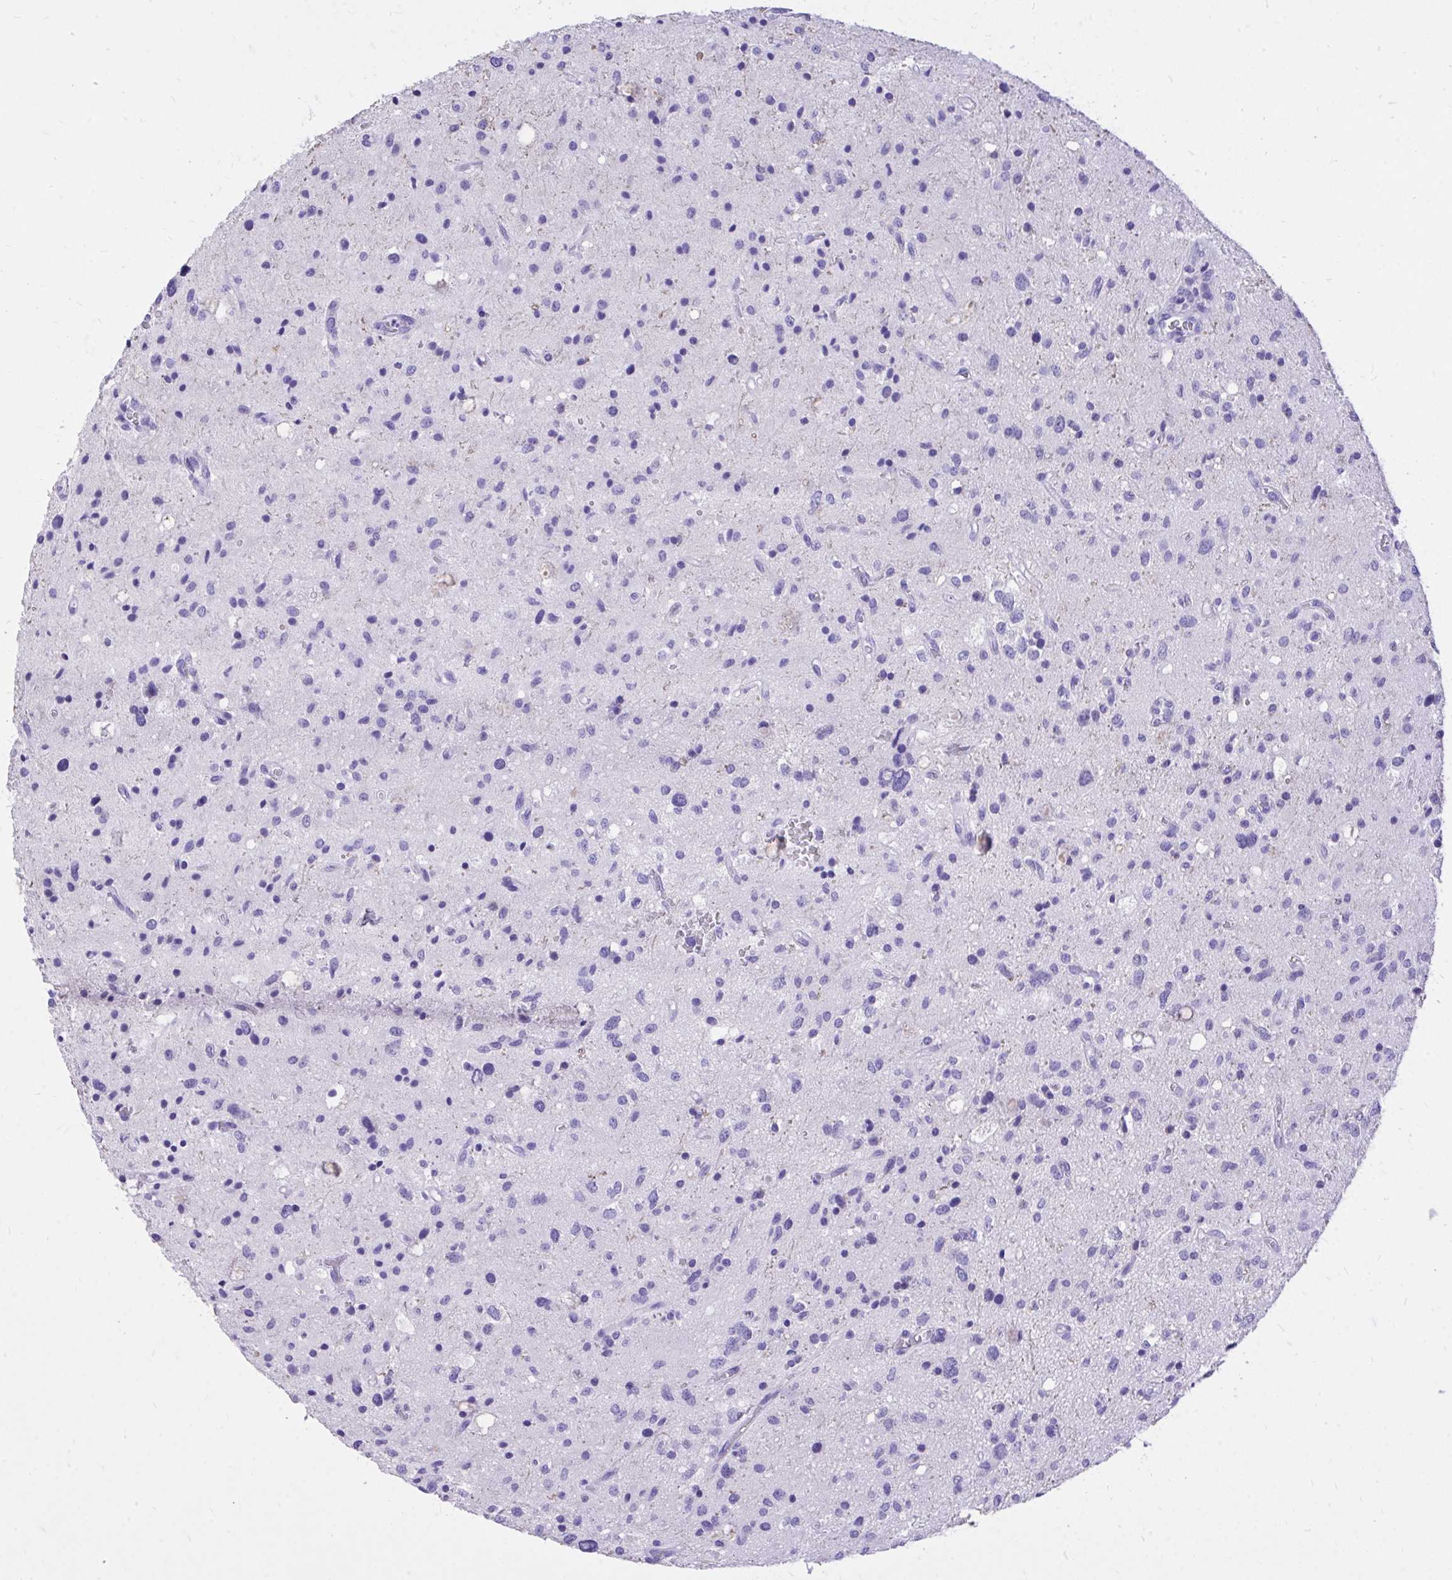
{"staining": {"intensity": "negative", "quantity": "none", "location": "none"}, "tissue": "glioma", "cell_type": "Tumor cells", "image_type": "cancer", "snomed": [{"axis": "morphology", "description": "Glioma, malignant, Low grade"}, {"axis": "topography", "description": "Brain"}], "caption": "Immunohistochemistry image of human glioma stained for a protein (brown), which exhibits no expression in tumor cells. Brightfield microscopy of immunohistochemistry stained with DAB (3,3'-diaminobenzidine) (brown) and hematoxylin (blue), captured at high magnification.", "gene": "MON1A", "patient": {"sex": "female", "age": 58}}